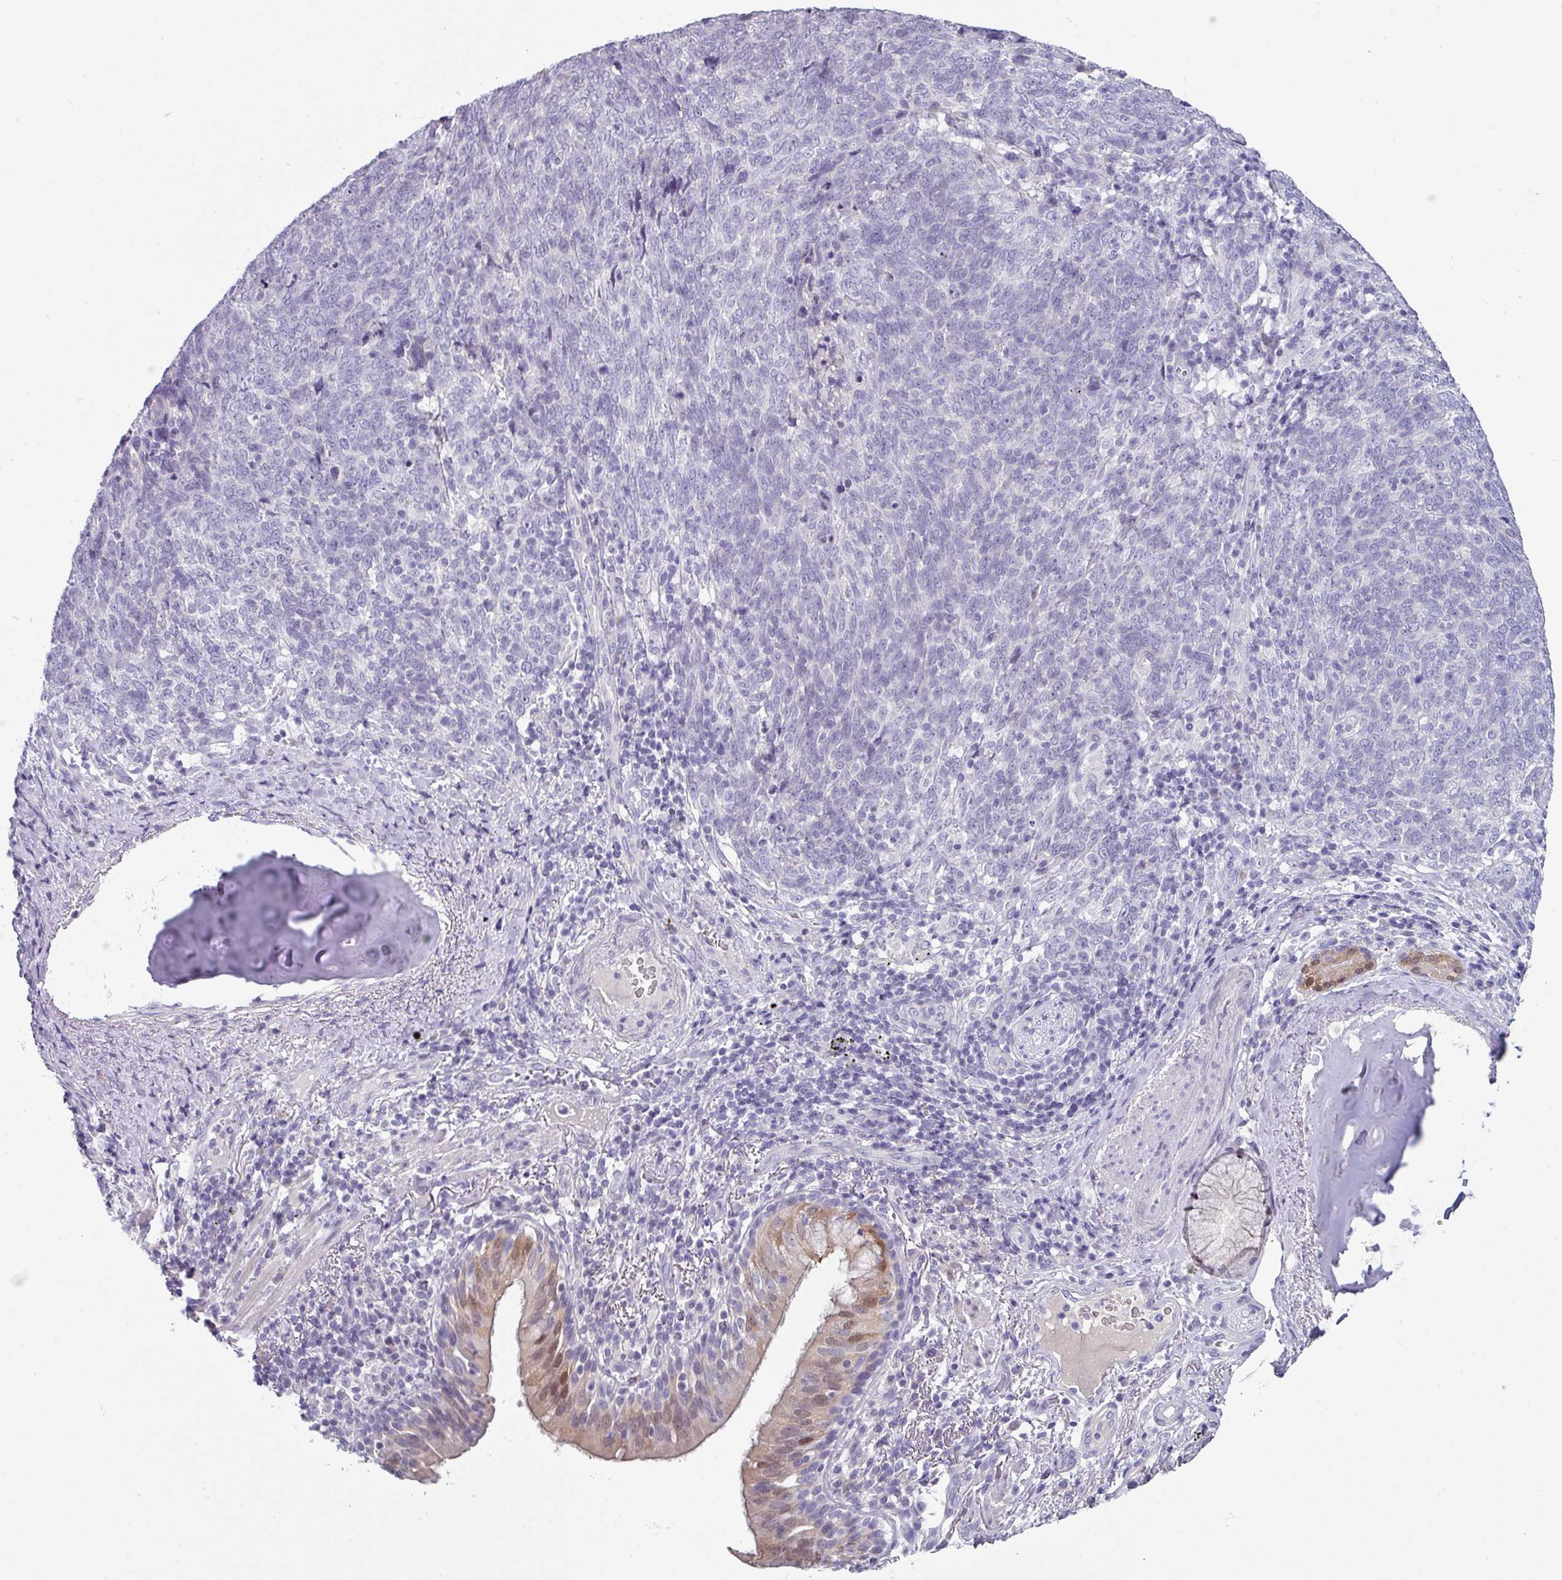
{"staining": {"intensity": "negative", "quantity": "none", "location": "none"}, "tissue": "lung cancer", "cell_type": "Tumor cells", "image_type": "cancer", "snomed": [{"axis": "morphology", "description": "Squamous cell carcinoma, NOS"}, {"axis": "topography", "description": "Lung"}], "caption": "Lung cancer (squamous cell carcinoma) was stained to show a protein in brown. There is no significant staining in tumor cells.", "gene": "DEFB115", "patient": {"sex": "female", "age": 72}}